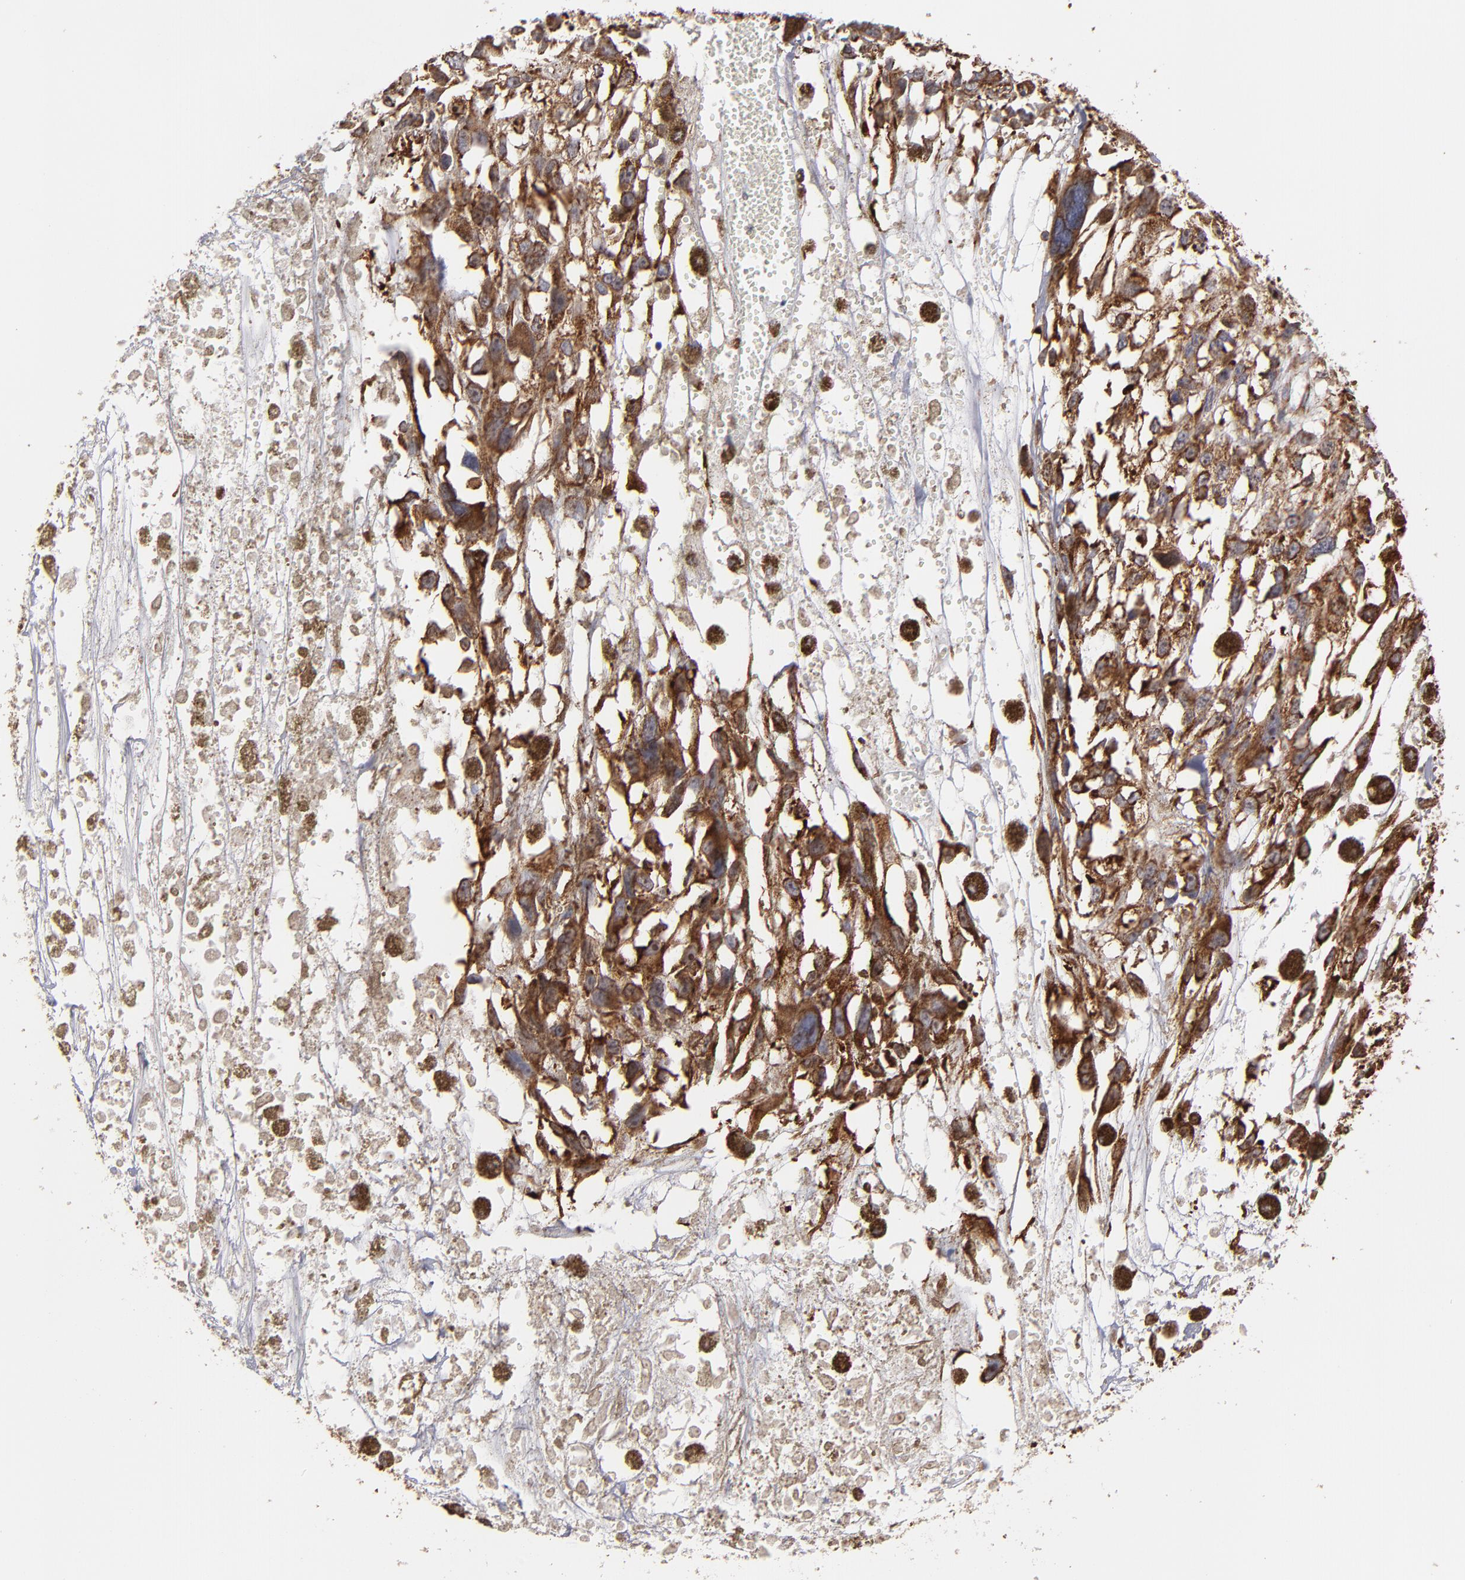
{"staining": {"intensity": "strong", "quantity": ">75%", "location": "cytoplasmic/membranous"}, "tissue": "melanoma", "cell_type": "Tumor cells", "image_type": "cancer", "snomed": [{"axis": "morphology", "description": "Malignant melanoma, Metastatic site"}, {"axis": "topography", "description": "Lymph node"}], "caption": "Immunohistochemical staining of malignant melanoma (metastatic site) shows strong cytoplasmic/membranous protein staining in approximately >75% of tumor cells.", "gene": "KTN1", "patient": {"sex": "male", "age": 59}}